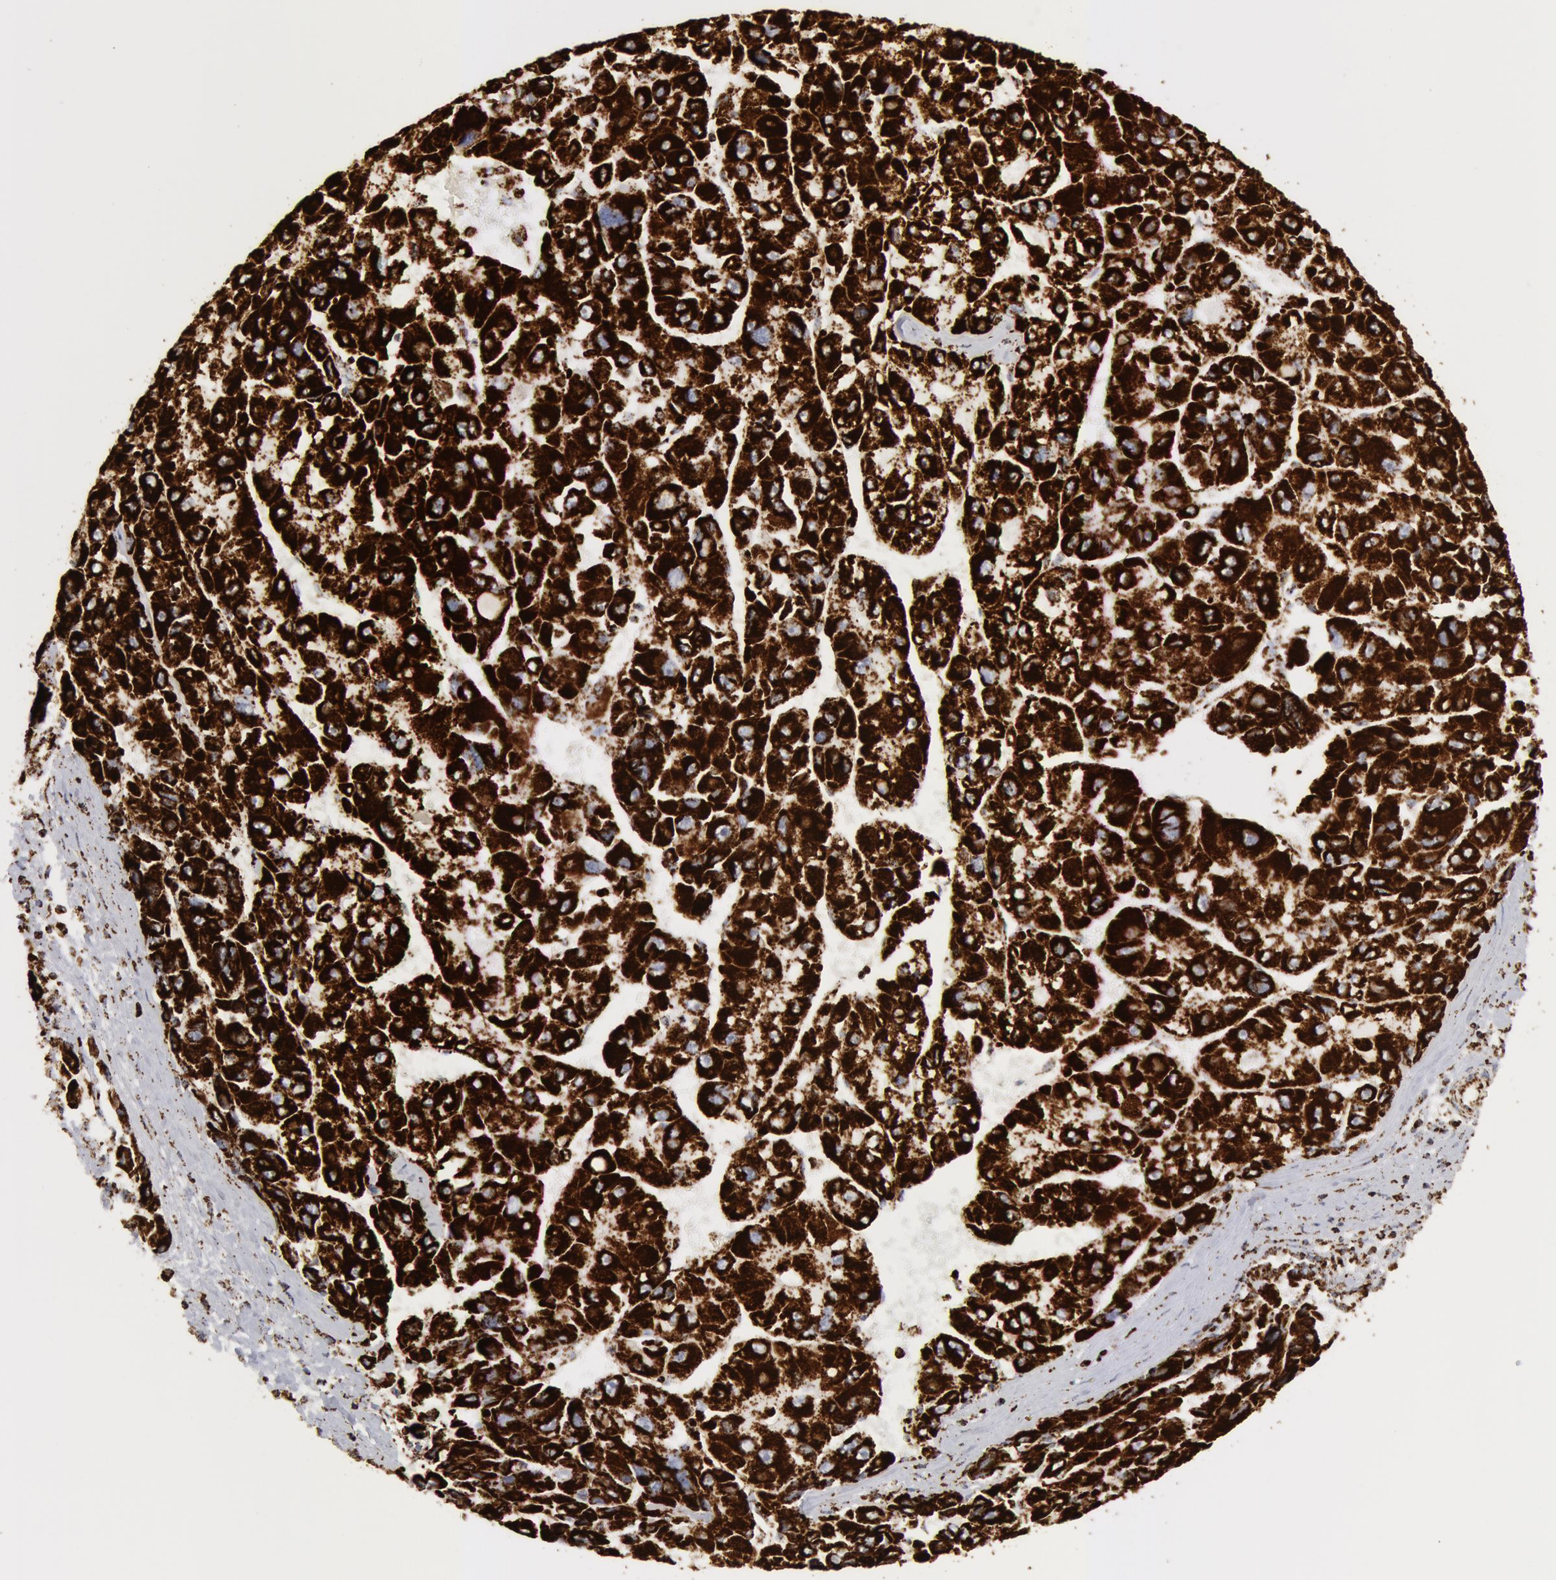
{"staining": {"intensity": "strong", "quantity": ">75%", "location": "cytoplasmic/membranous"}, "tissue": "liver cancer", "cell_type": "Tumor cells", "image_type": "cancer", "snomed": [{"axis": "morphology", "description": "Carcinoma, Hepatocellular, NOS"}, {"axis": "topography", "description": "Liver"}], "caption": "Human liver cancer (hepatocellular carcinoma) stained with a brown dye reveals strong cytoplasmic/membranous positive positivity in about >75% of tumor cells.", "gene": "ATP5F1B", "patient": {"sex": "male", "age": 64}}